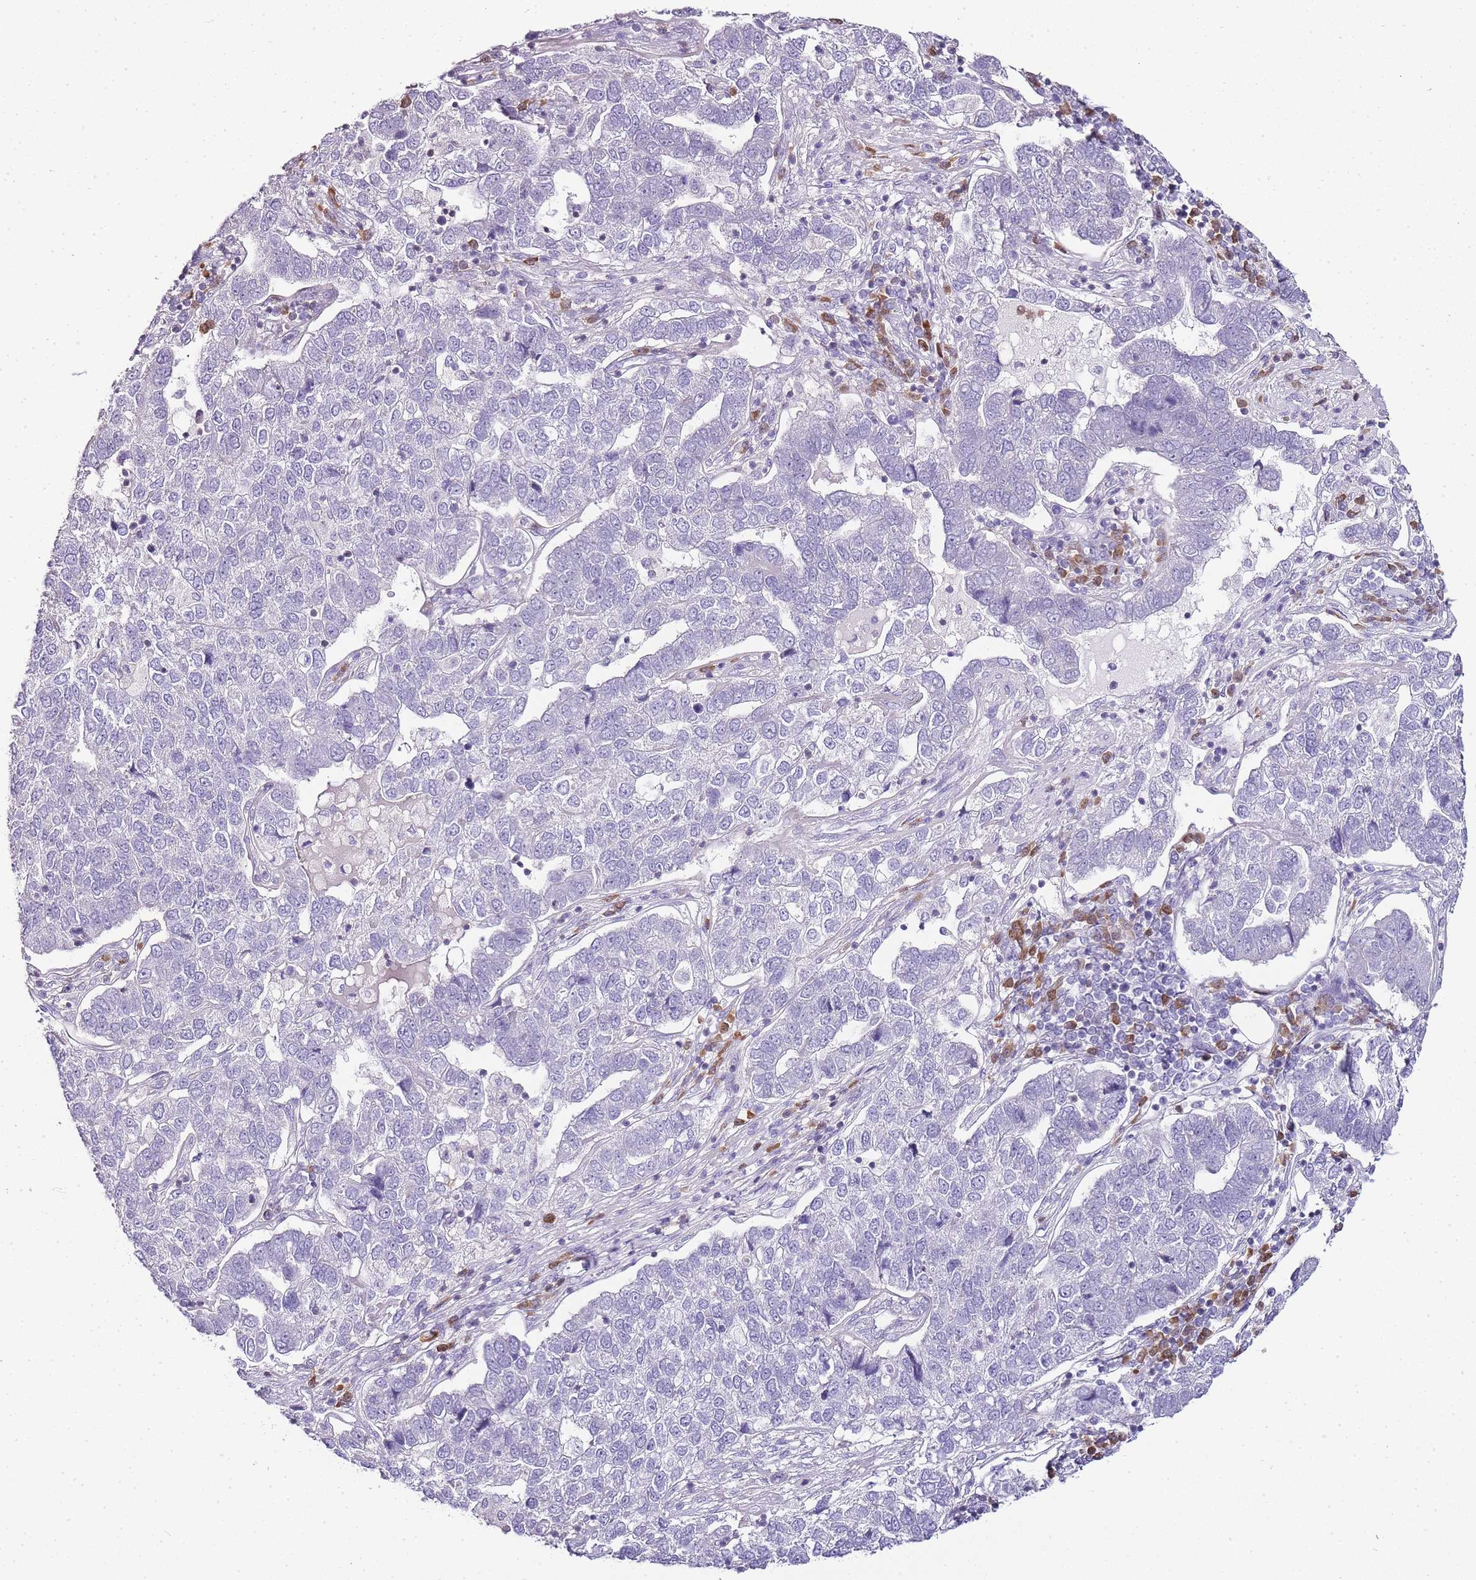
{"staining": {"intensity": "negative", "quantity": "none", "location": "none"}, "tissue": "pancreatic cancer", "cell_type": "Tumor cells", "image_type": "cancer", "snomed": [{"axis": "morphology", "description": "Adenocarcinoma, NOS"}, {"axis": "topography", "description": "Pancreas"}], "caption": "DAB (3,3'-diaminobenzidine) immunohistochemical staining of human pancreatic adenocarcinoma exhibits no significant staining in tumor cells.", "gene": "ZBP1", "patient": {"sex": "female", "age": 61}}